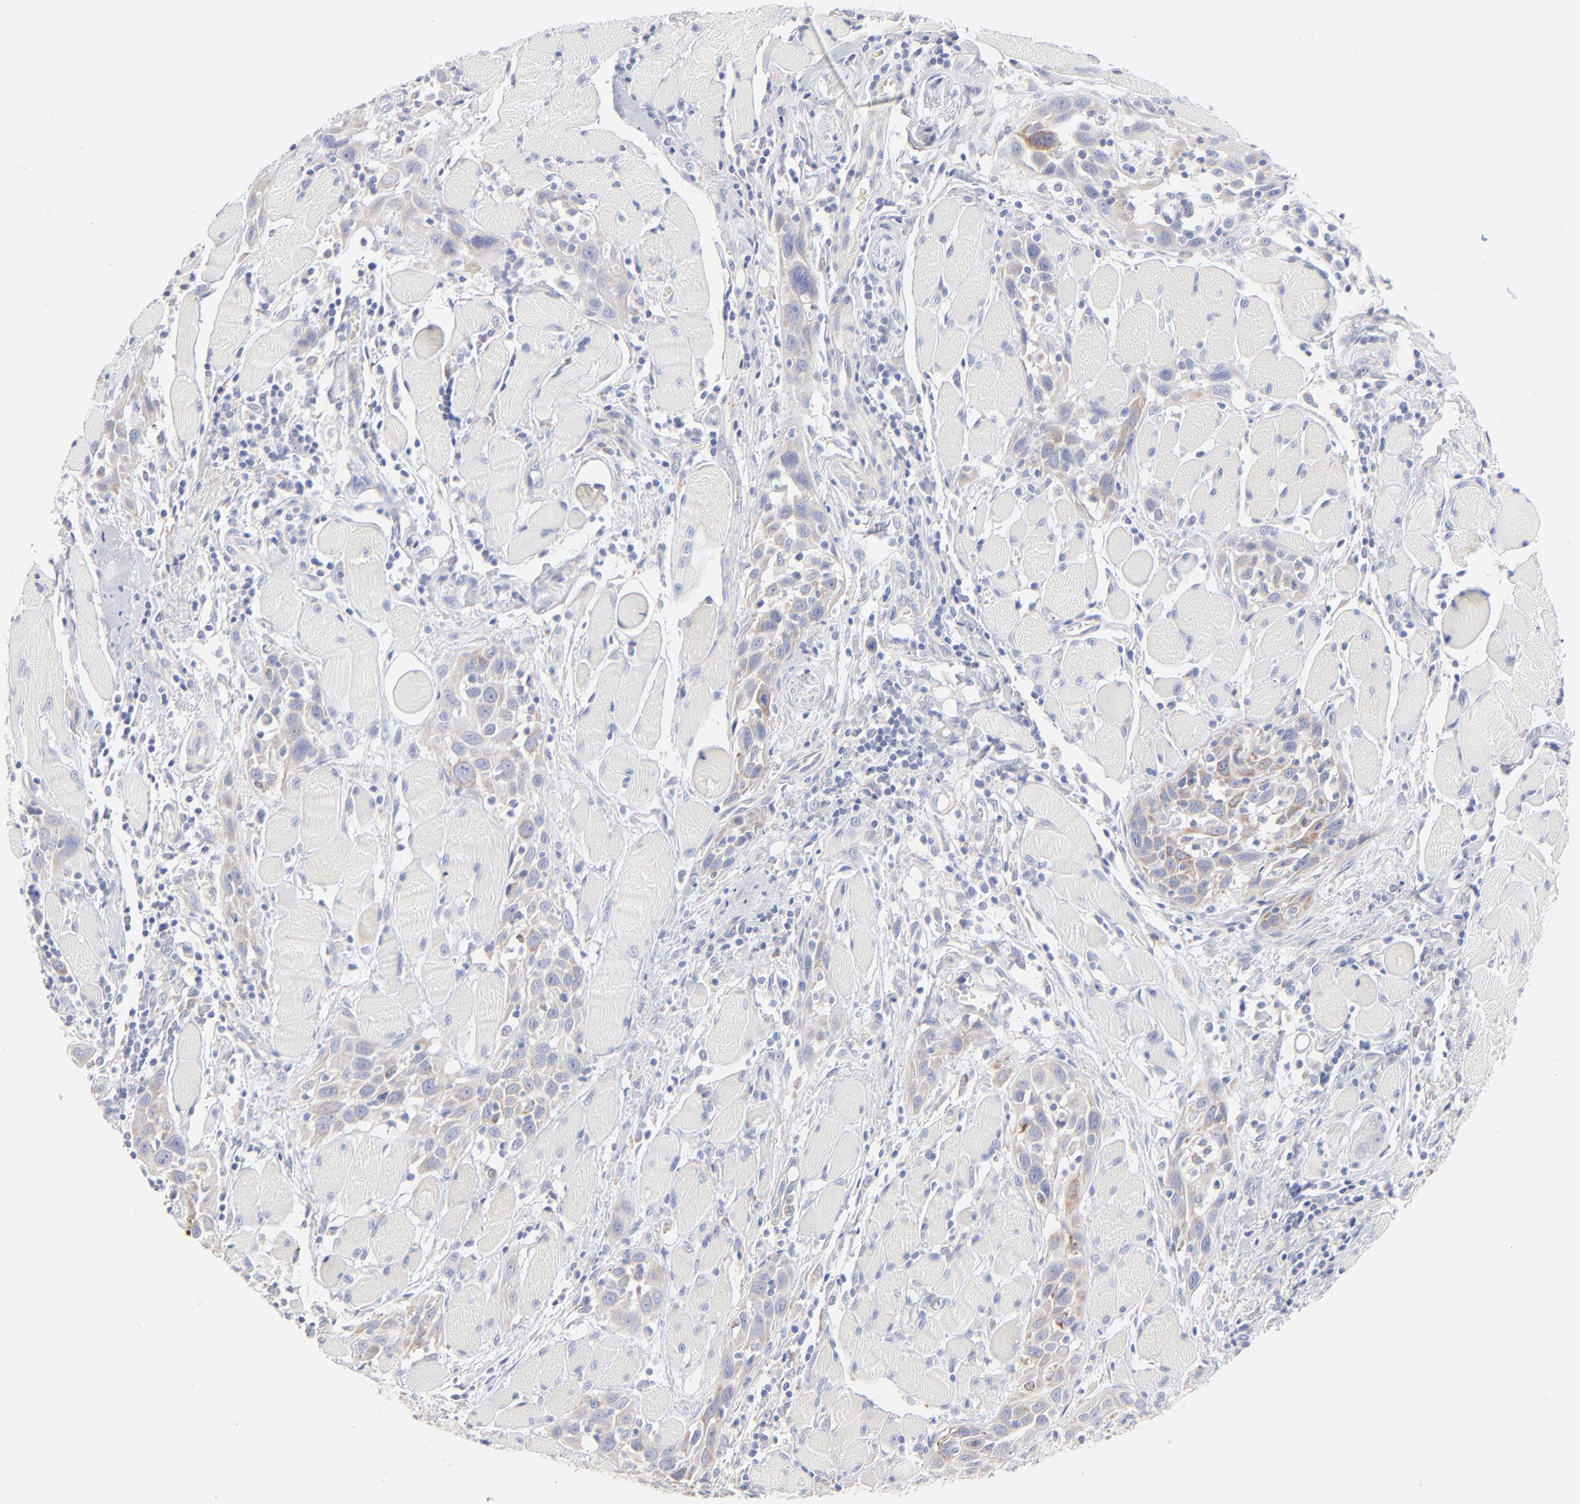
{"staining": {"intensity": "weak", "quantity": ">75%", "location": "cytoplasmic/membranous"}, "tissue": "head and neck cancer", "cell_type": "Tumor cells", "image_type": "cancer", "snomed": [{"axis": "morphology", "description": "Squamous cell carcinoma, NOS"}, {"axis": "topography", "description": "Oral tissue"}, {"axis": "topography", "description": "Head-Neck"}], "caption": "IHC photomicrograph of neoplastic tissue: squamous cell carcinoma (head and neck) stained using IHC shows low levels of weak protein expression localized specifically in the cytoplasmic/membranous of tumor cells, appearing as a cytoplasmic/membranous brown color.", "gene": "TST", "patient": {"sex": "female", "age": 50}}